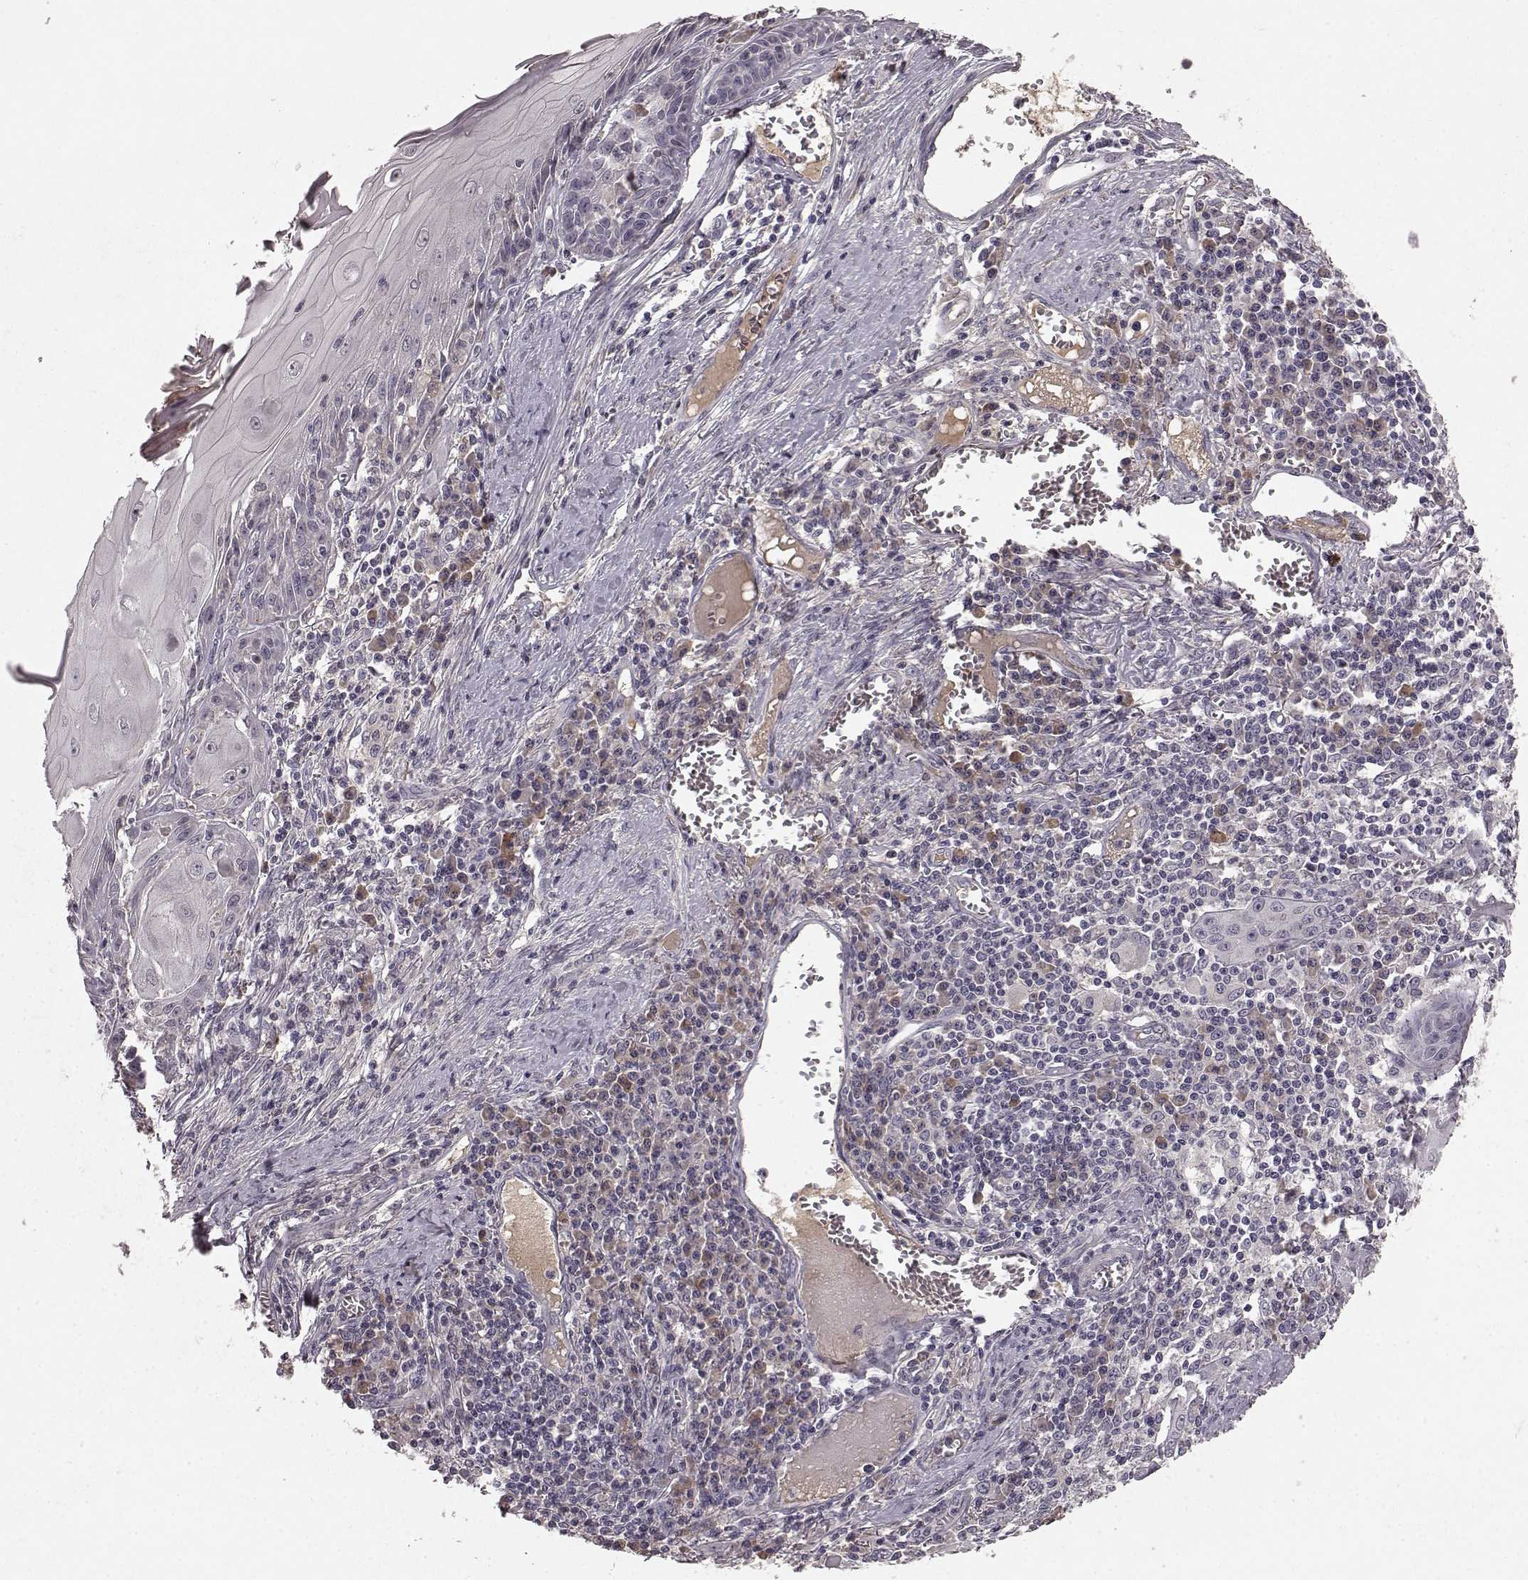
{"staining": {"intensity": "negative", "quantity": "none", "location": "none"}, "tissue": "skin cancer", "cell_type": "Tumor cells", "image_type": "cancer", "snomed": [{"axis": "morphology", "description": "Squamous cell carcinoma, NOS"}, {"axis": "topography", "description": "Skin"}, {"axis": "topography", "description": "Vulva"}], "caption": "The immunohistochemistry photomicrograph has no significant staining in tumor cells of skin squamous cell carcinoma tissue.", "gene": "SLC22A18", "patient": {"sex": "female", "age": 85}}